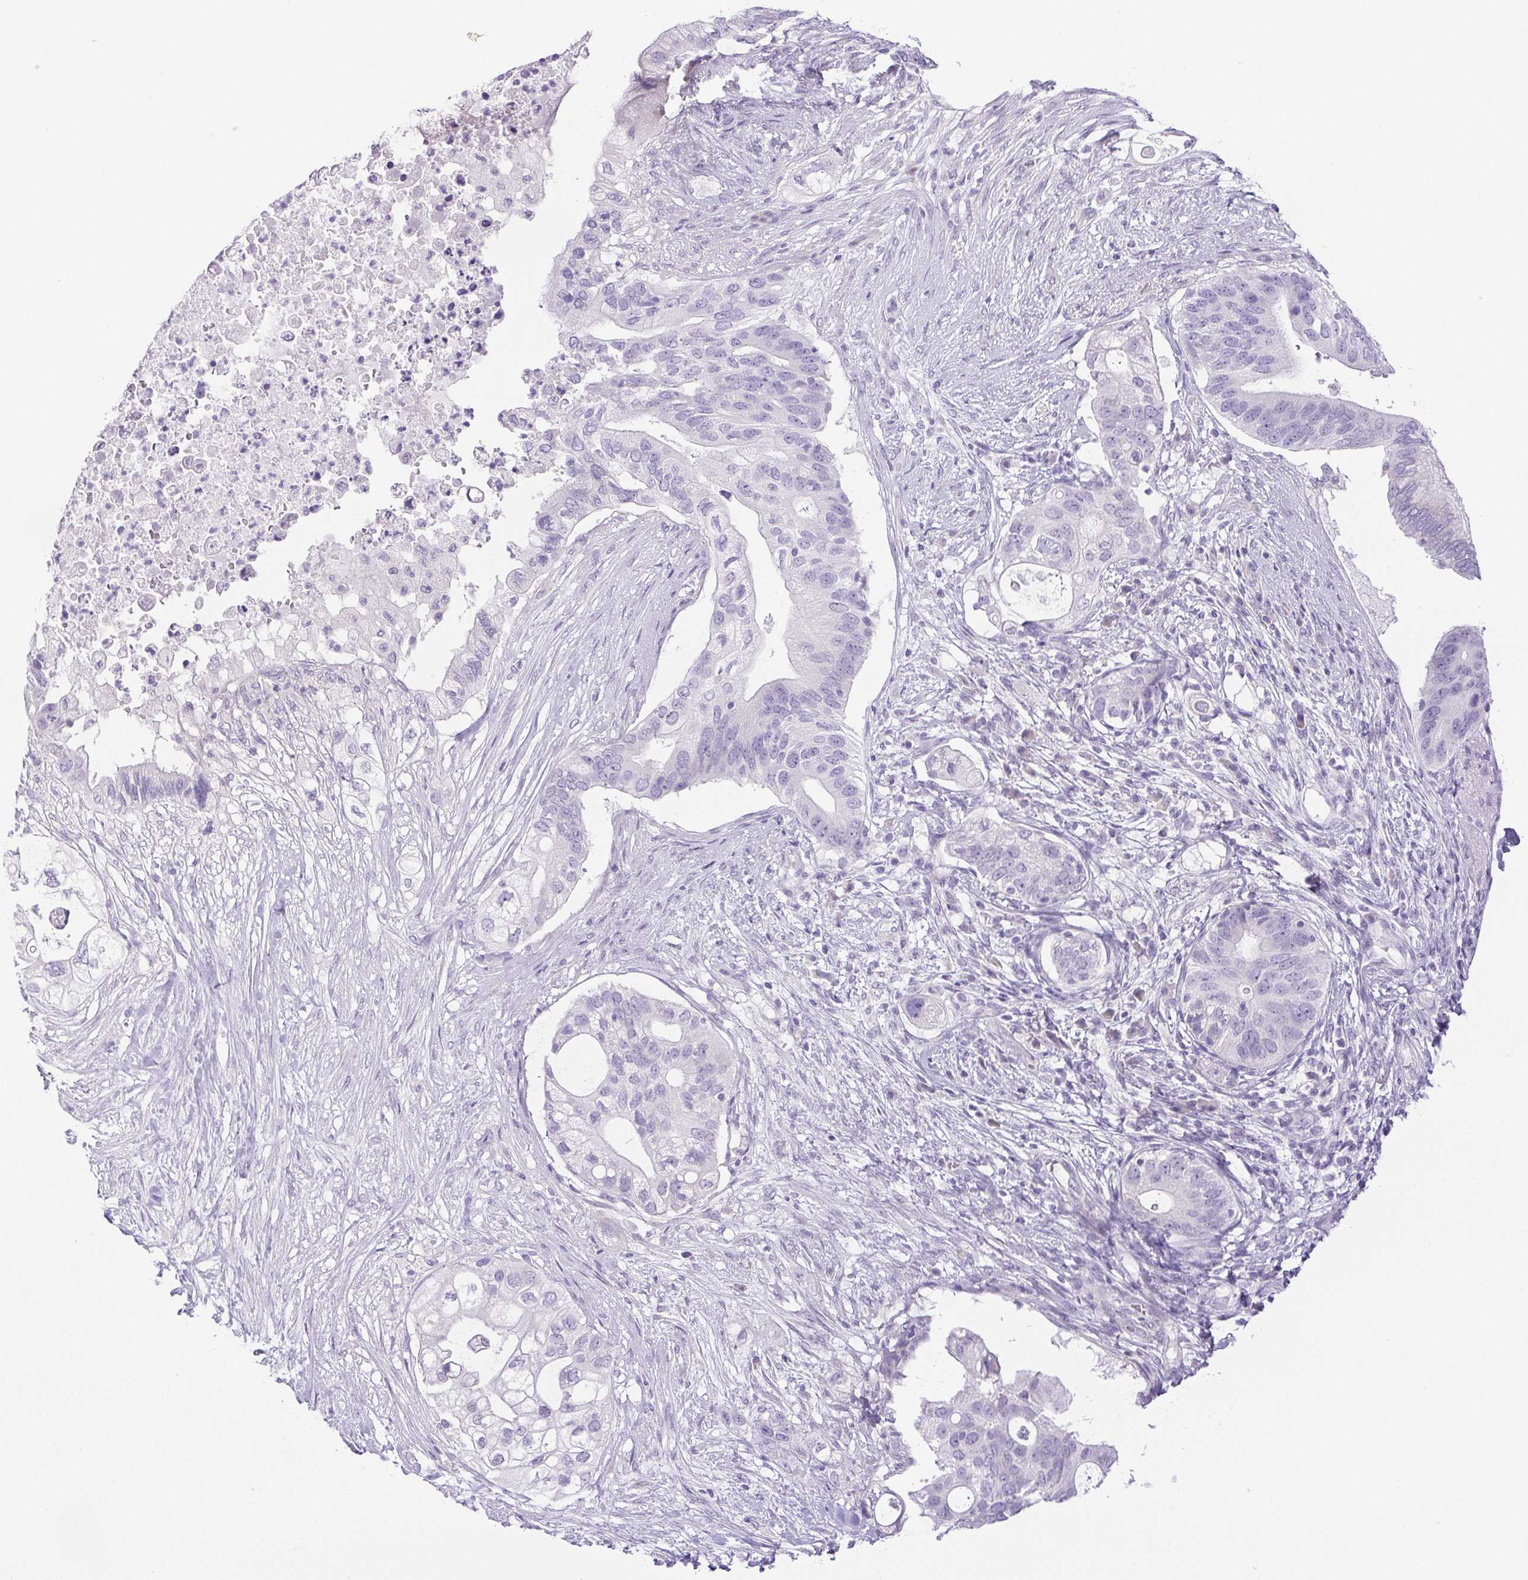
{"staining": {"intensity": "negative", "quantity": "none", "location": "none"}, "tissue": "pancreatic cancer", "cell_type": "Tumor cells", "image_type": "cancer", "snomed": [{"axis": "morphology", "description": "Adenocarcinoma, NOS"}, {"axis": "topography", "description": "Pancreas"}], "caption": "An IHC micrograph of pancreatic cancer is shown. There is no staining in tumor cells of pancreatic cancer.", "gene": "PAPPA2", "patient": {"sex": "female", "age": 72}}